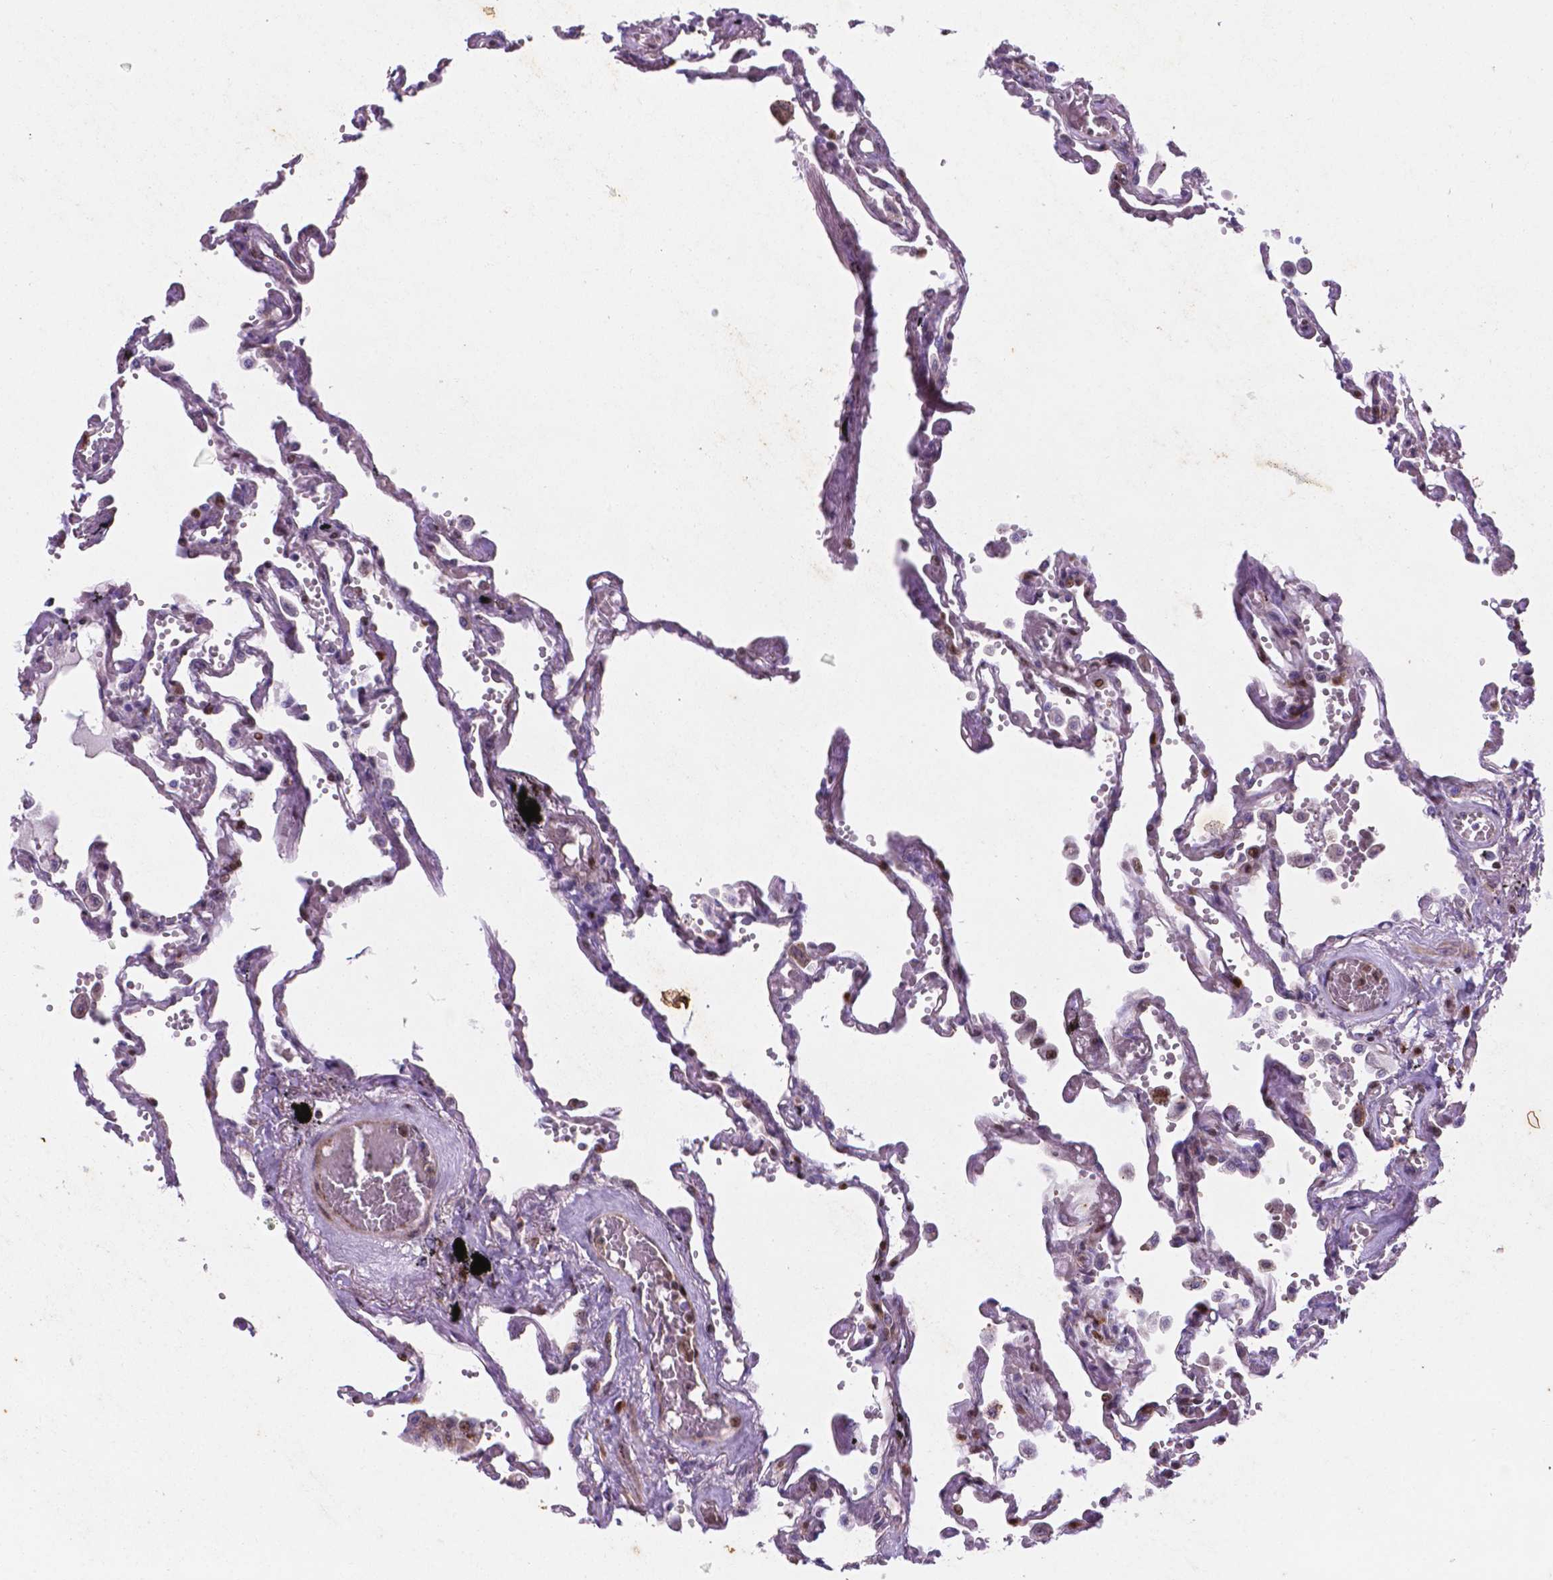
{"staining": {"intensity": "weak", "quantity": "25%-75%", "location": "nuclear"}, "tissue": "lung", "cell_type": "Alveolar cells", "image_type": "normal", "snomed": [{"axis": "morphology", "description": "Normal tissue, NOS"}, {"axis": "morphology", "description": "Adenocarcinoma, NOS"}, {"axis": "topography", "description": "Cartilage tissue"}, {"axis": "topography", "description": "Lung"}], "caption": "IHC of benign lung displays low levels of weak nuclear positivity in approximately 25%-75% of alveolar cells. The staining was performed using DAB to visualize the protein expression in brown, while the nuclei were stained in blue with hematoxylin (Magnification: 20x).", "gene": "TM4SF20", "patient": {"sex": "female", "age": 67}}